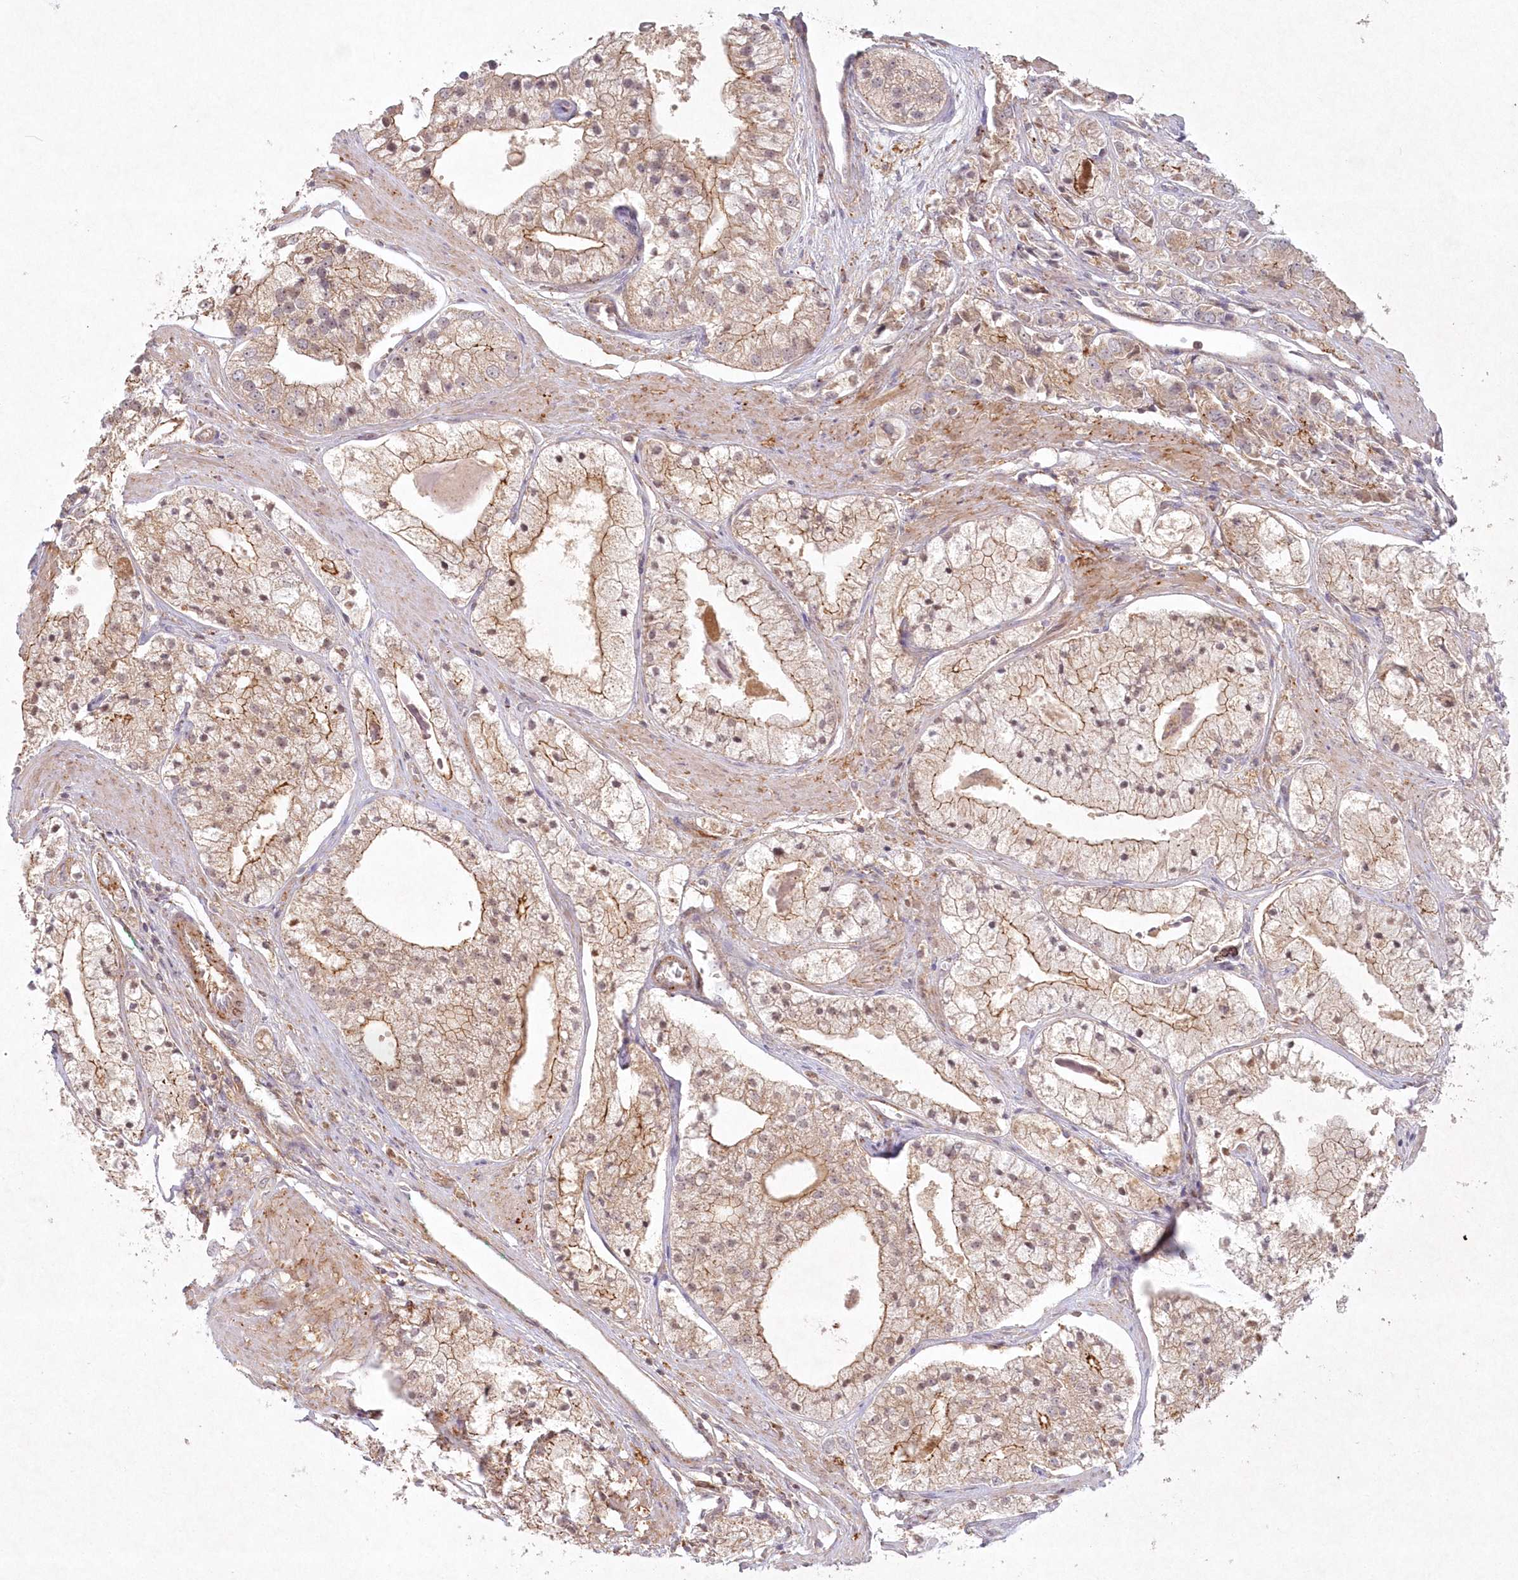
{"staining": {"intensity": "moderate", "quantity": "25%-75%", "location": "cytoplasmic/membranous"}, "tissue": "prostate cancer", "cell_type": "Tumor cells", "image_type": "cancer", "snomed": [{"axis": "morphology", "description": "Adenocarcinoma, High grade"}, {"axis": "topography", "description": "Prostate"}], "caption": "Prostate cancer (adenocarcinoma (high-grade)) stained with IHC demonstrates moderate cytoplasmic/membranous expression in about 25%-75% of tumor cells.", "gene": "TOGARAM2", "patient": {"sex": "male", "age": 50}}